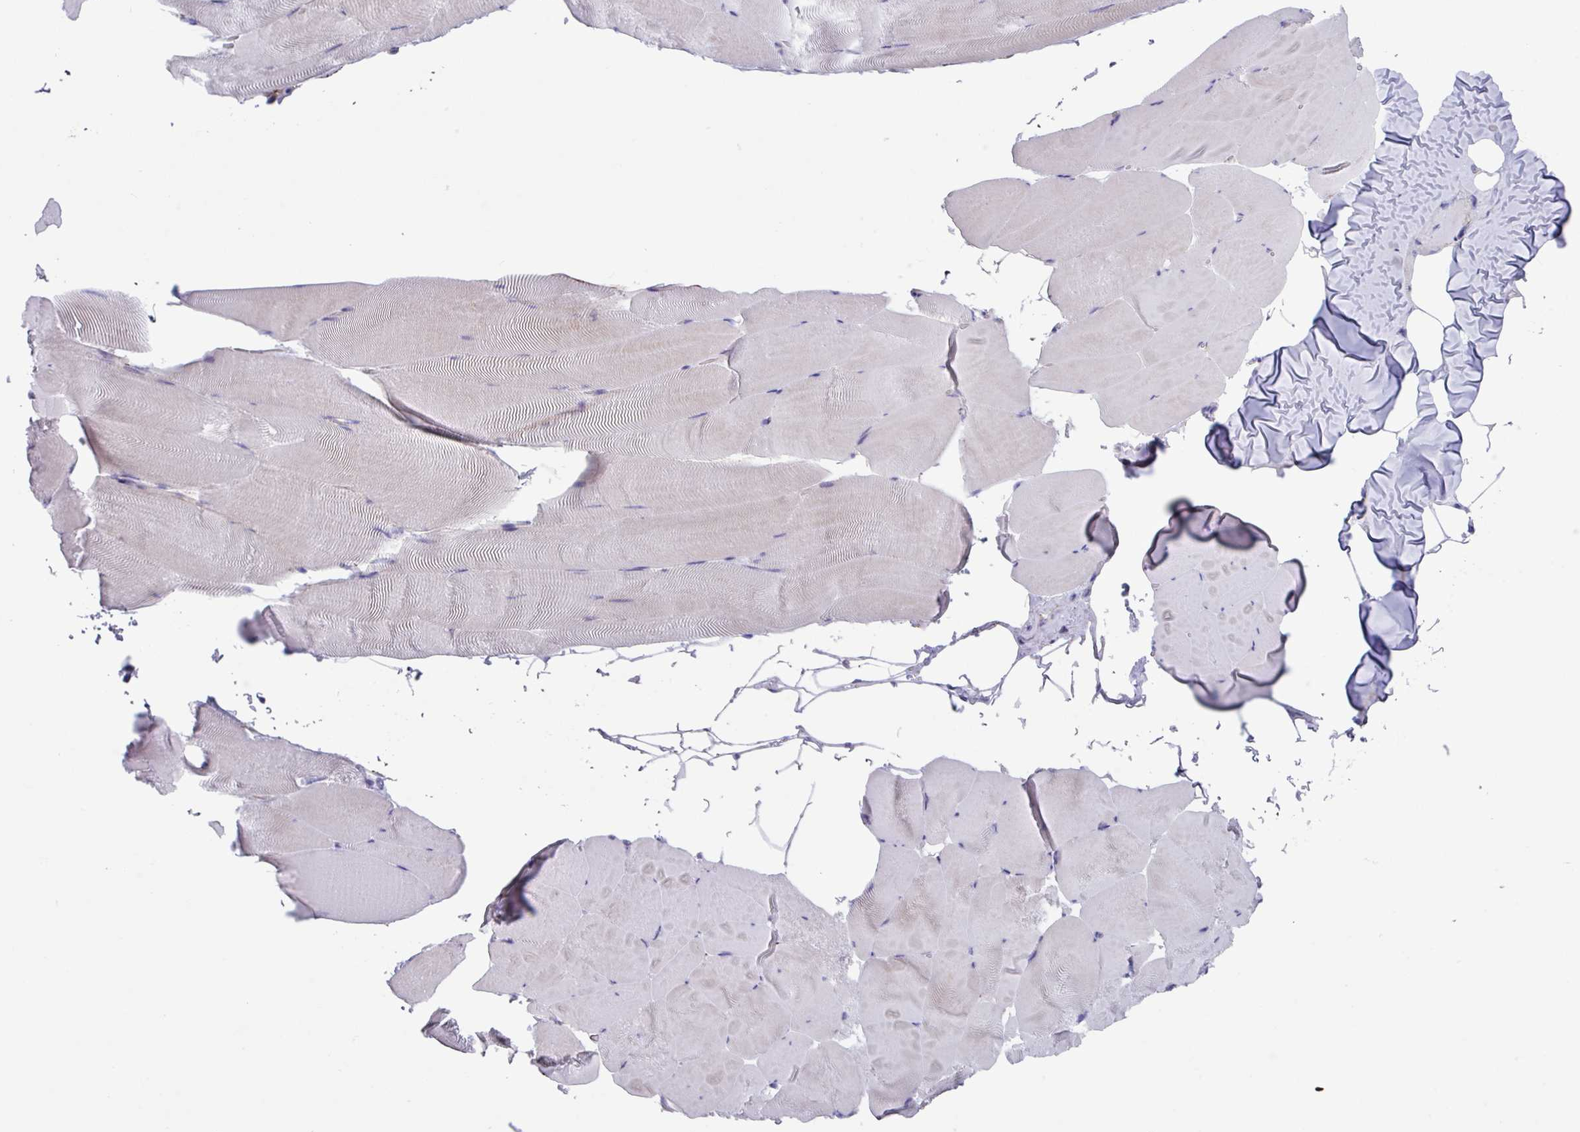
{"staining": {"intensity": "negative", "quantity": "none", "location": "none"}, "tissue": "skeletal muscle", "cell_type": "Myocytes", "image_type": "normal", "snomed": [{"axis": "morphology", "description": "Normal tissue, NOS"}, {"axis": "topography", "description": "Skeletal muscle"}], "caption": "This image is of unremarkable skeletal muscle stained with IHC to label a protein in brown with the nuclei are counter-stained blue. There is no expression in myocytes.", "gene": "OTULIN", "patient": {"sex": "female", "age": 64}}